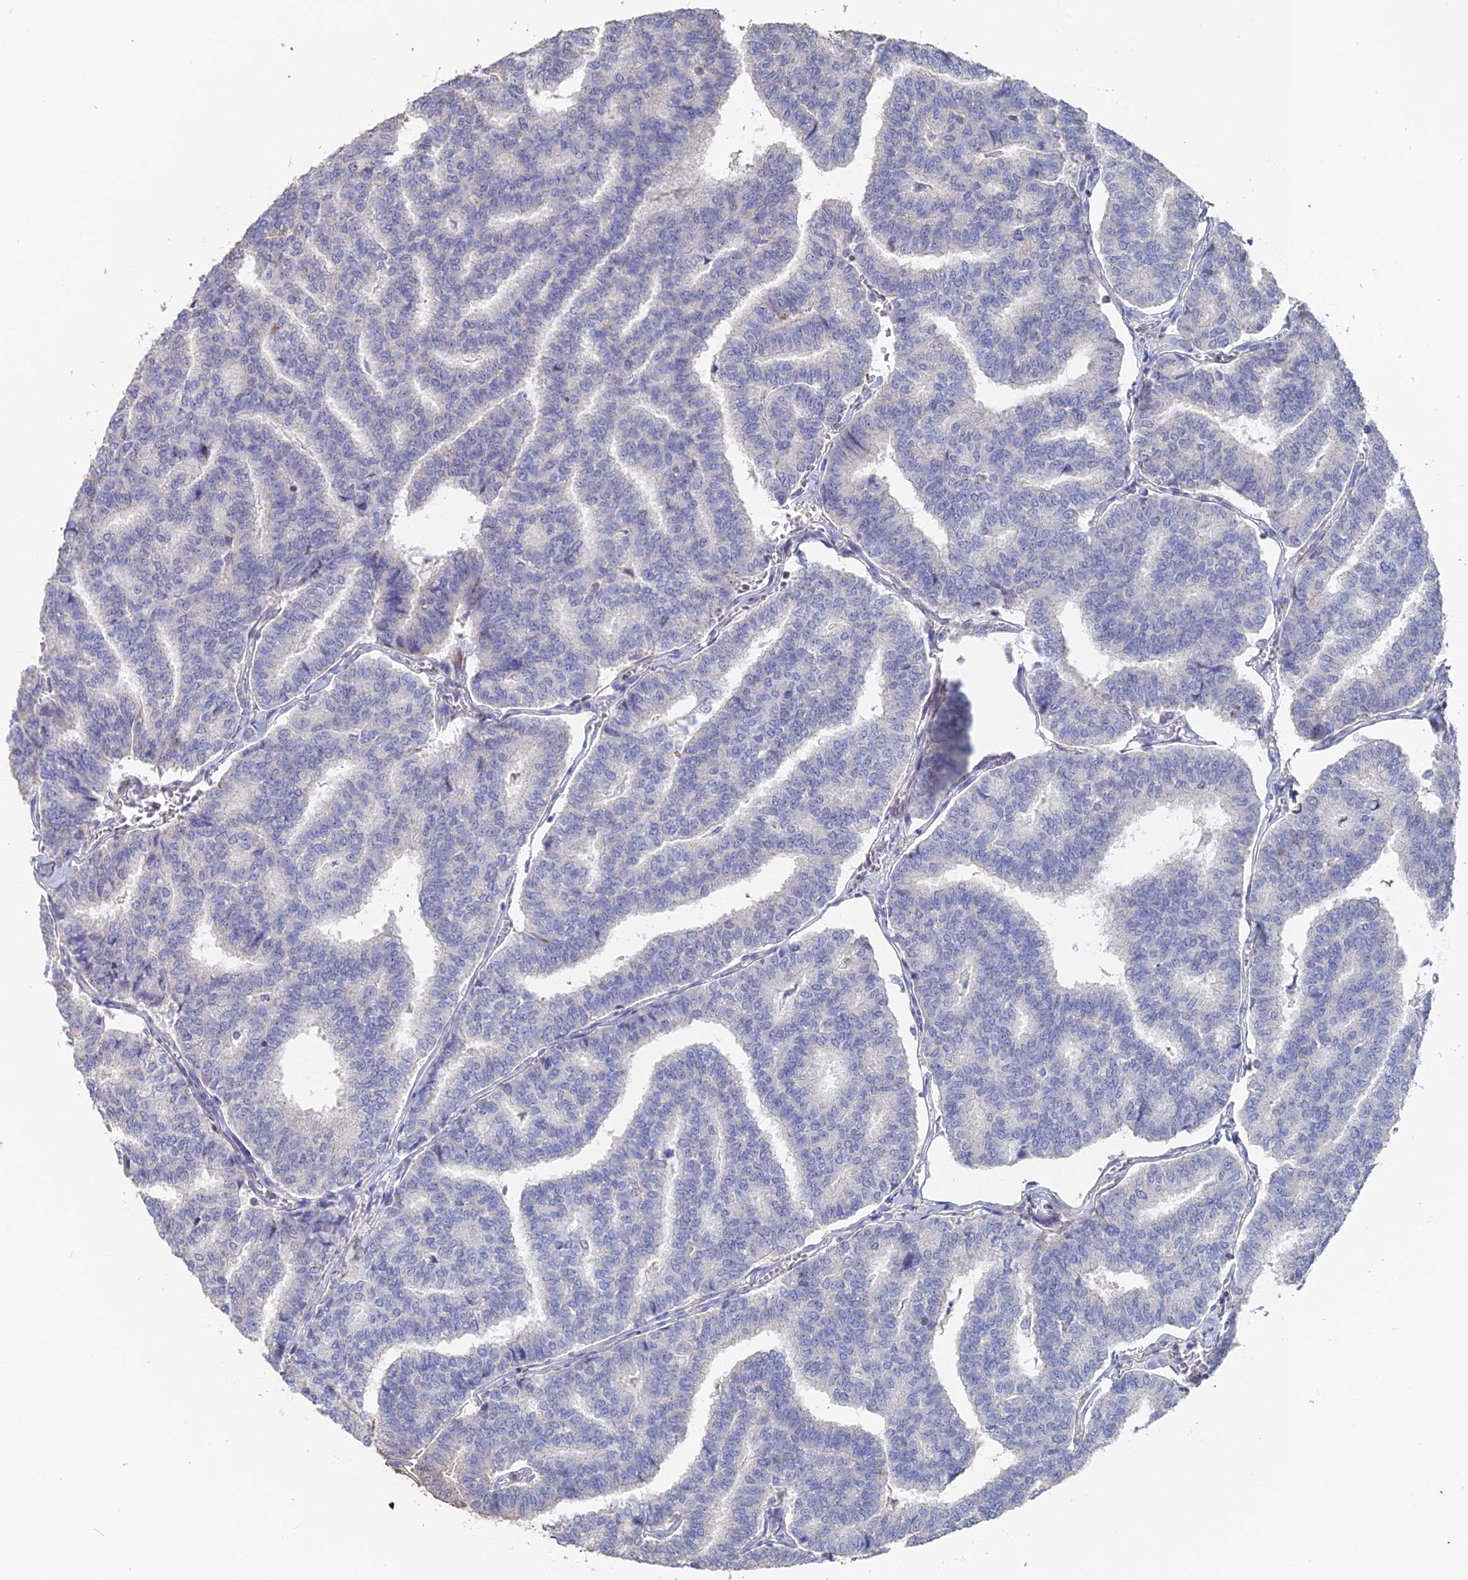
{"staining": {"intensity": "negative", "quantity": "none", "location": "none"}, "tissue": "thyroid cancer", "cell_type": "Tumor cells", "image_type": "cancer", "snomed": [{"axis": "morphology", "description": "Papillary adenocarcinoma, NOS"}, {"axis": "topography", "description": "Thyroid gland"}], "caption": "An immunohistochemistry (IHC) histopathology image of thyroid cancer is shown. There is no staining in tumor cells of thyroid cancer.", "gene": "SEMG2", "patient": {"sex": "female", "age": 35}}